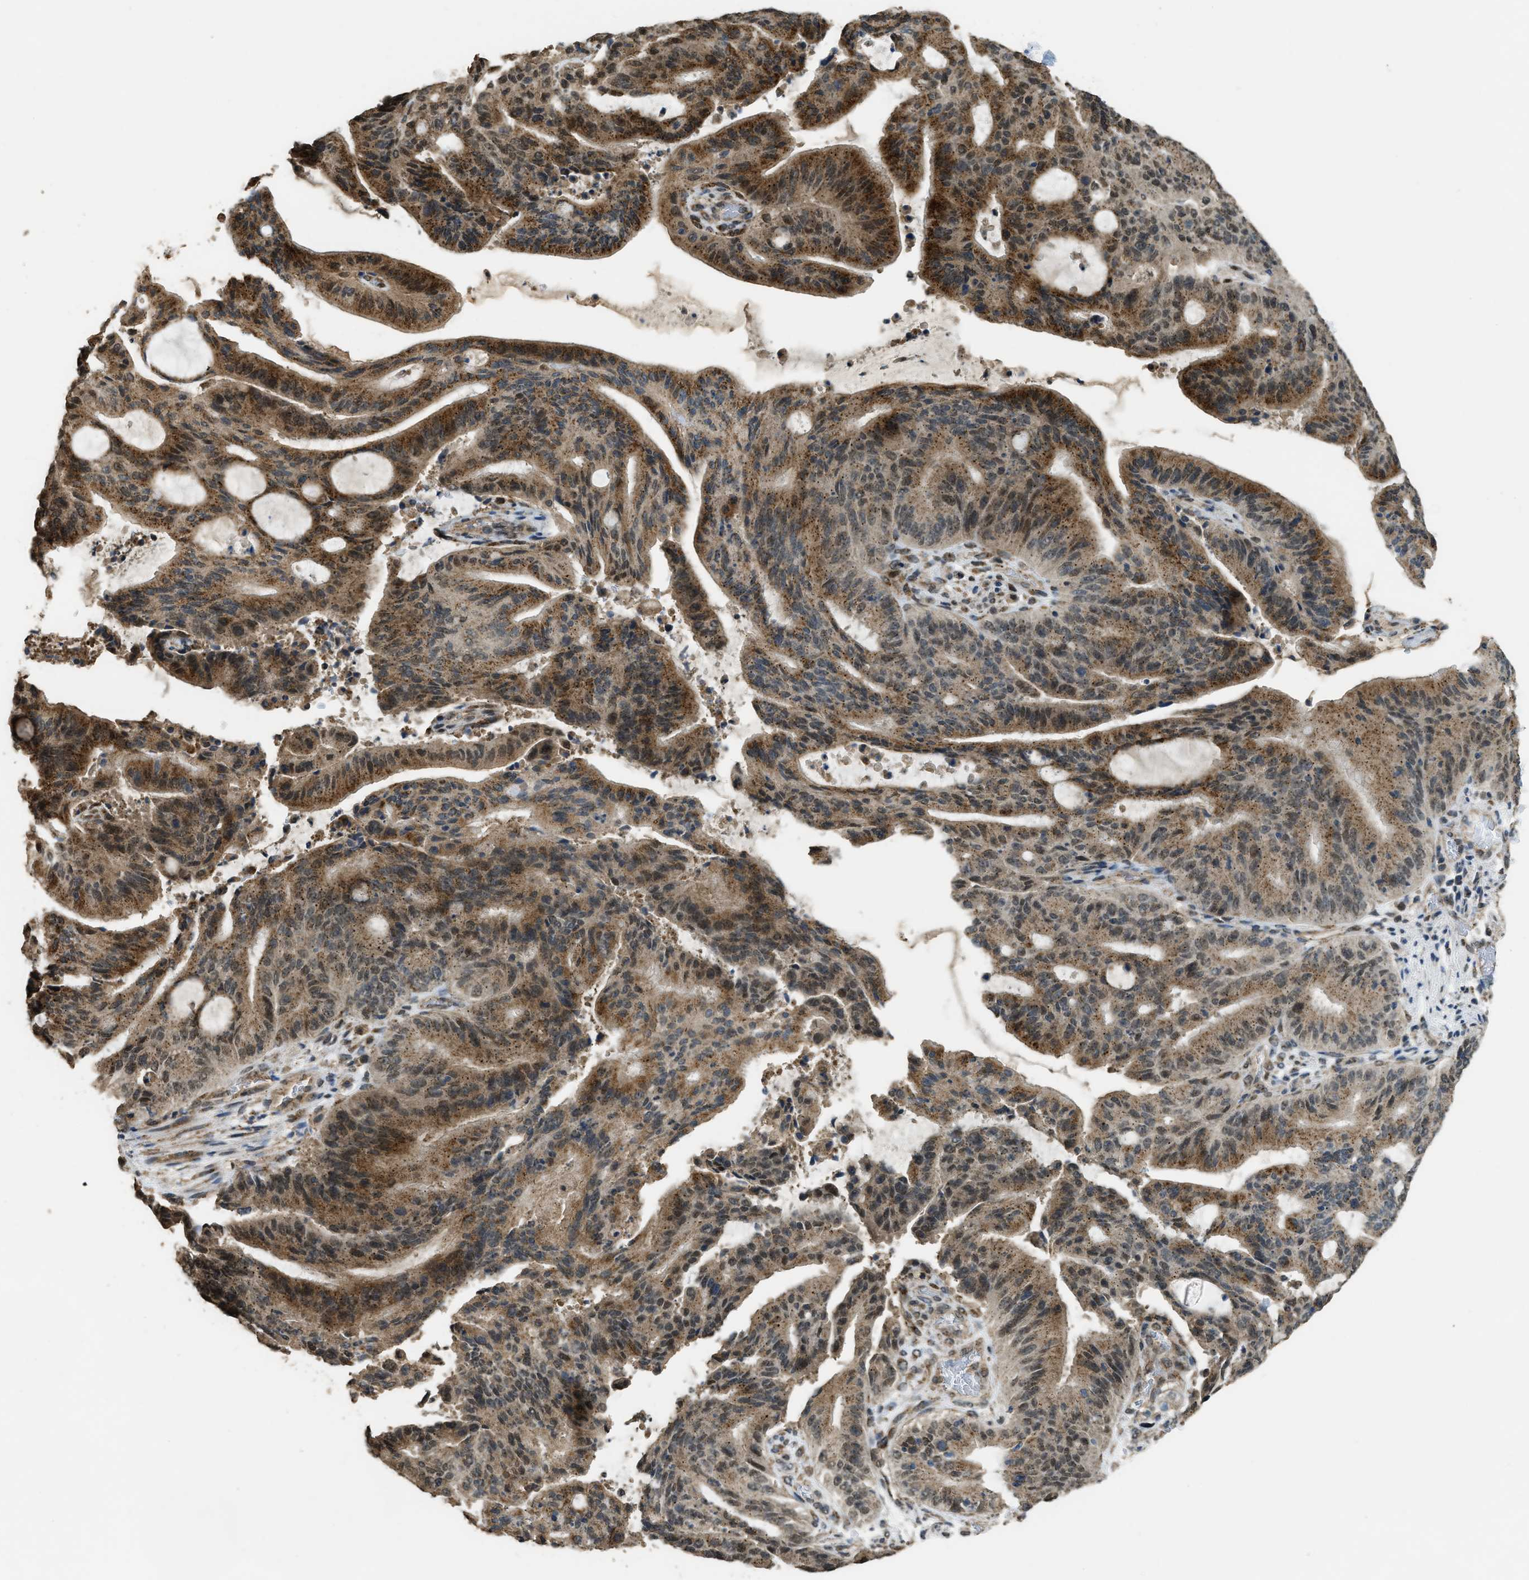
{"staining": {"intensity": "moderate", "quantity": ">75%", "location": "cytoplasmic/membranous"}, "tissue": "liver cancer", "cell_type": "Tumor cells", "image_type": "cancer", "snomed": [{"axis": "morphology", "description": "Normal tissue, NOS"}, {"axis": "morphology", "description": "Cholangiocarcinoma"}, {"axis": "topography", "description": "Liver"}, {"axis": "topography", "description": "Peripheral nerve tissue"}], "caption": "Human liver cancer (cholangiocarcinoma) stained with a protein marker demonstrates moderate staining in tumor cells.", "gene": "IPO7", "patient": {"sex": "female", "age": 73}}